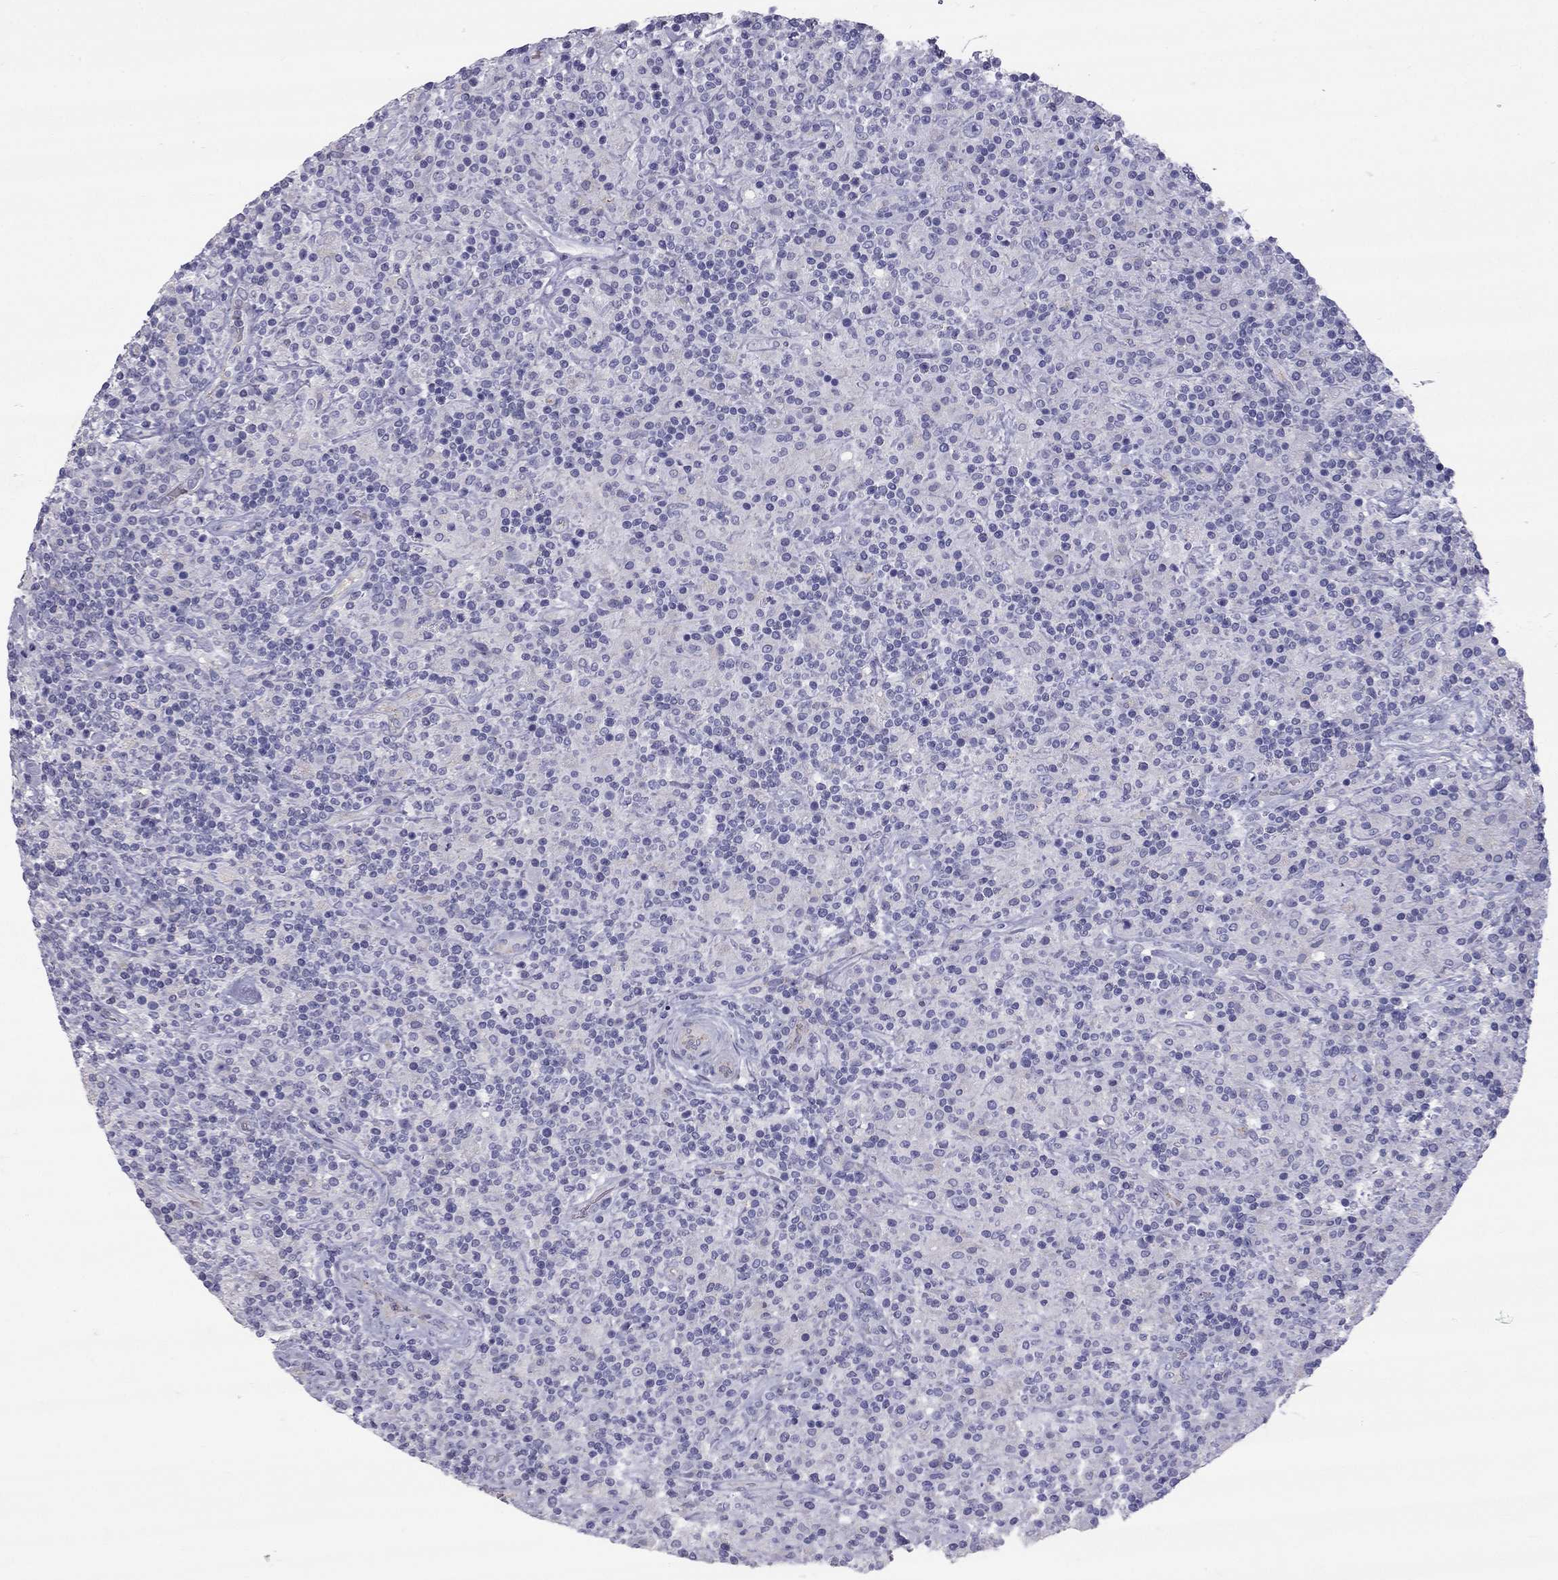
{"staining": {"intensity": "negative", "quantity": "none", "location": "none"}, "tissue": "lymphoma", "cell_type": "Tumor cells", "image_type": "cancer", "snomed": [{"axis": "morphology", "description": "Hodgkin's disease, NOS"}, {"axis": "topography", "description": "Lymph node"}], "caption": "Tumor cells are negative for protein expression in human Hodgkin's disease.", "gene": "TDRD6", "patient": {"sex": "male", "age": 70}}